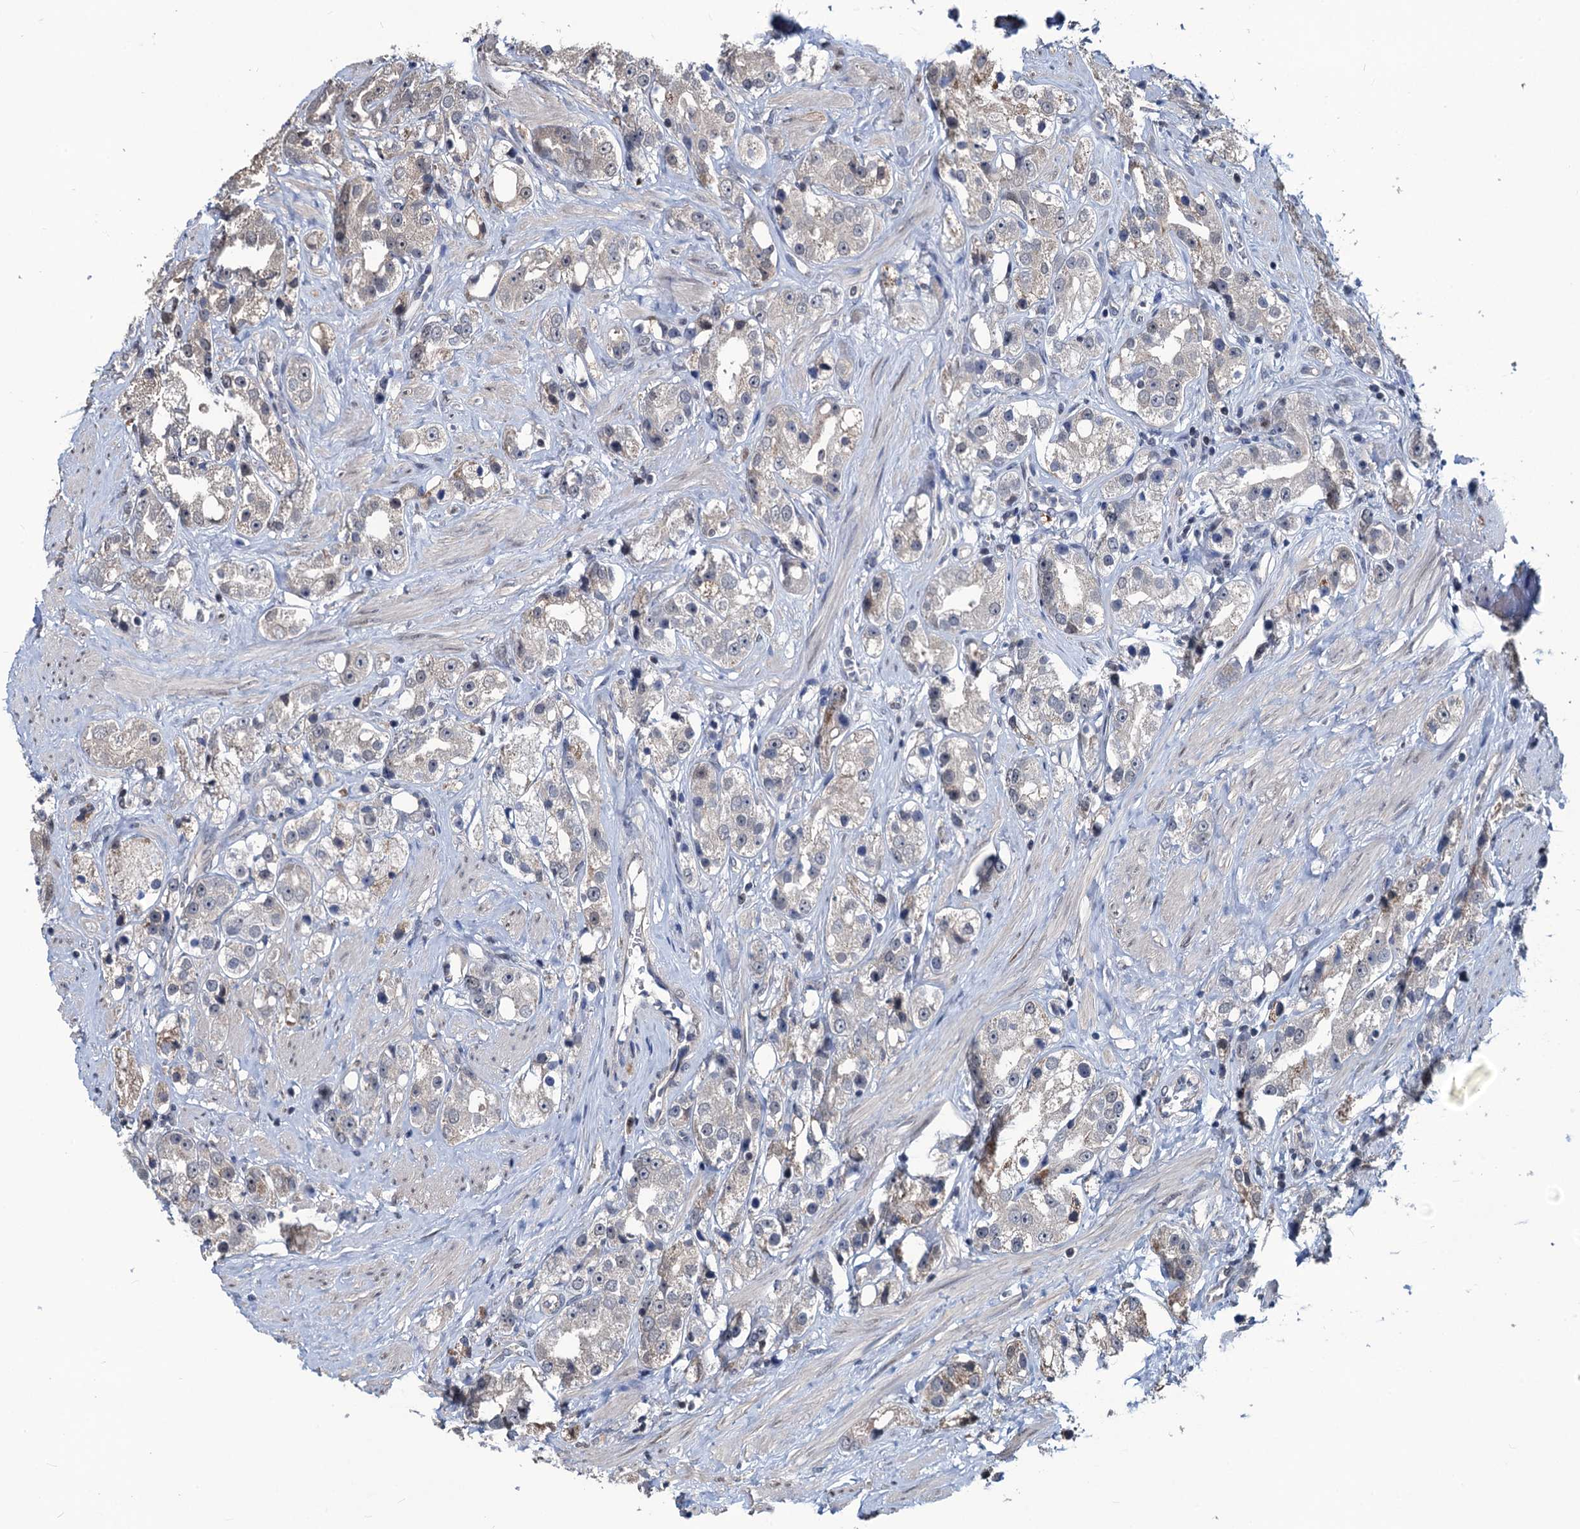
{"staining": {"intensity": "weak", "quantity": "<25%", "location": "cytoplasmic/membranous"}, "tissue": "prostate cancer", "cell_type": "Tumor cells", "image_type": "cancer", "snomed": [{"axis": "morphology", "description": "Adenocarcinoma, NOS"}, {"axis": "topography", "description": "Prostate"}], "caption": "Prostate cancer was stained to show a protein in brown. There is no significant expression in tumor cells.", "gene": "RTKN2", "patient": {"sex": "male", "age": 79}}